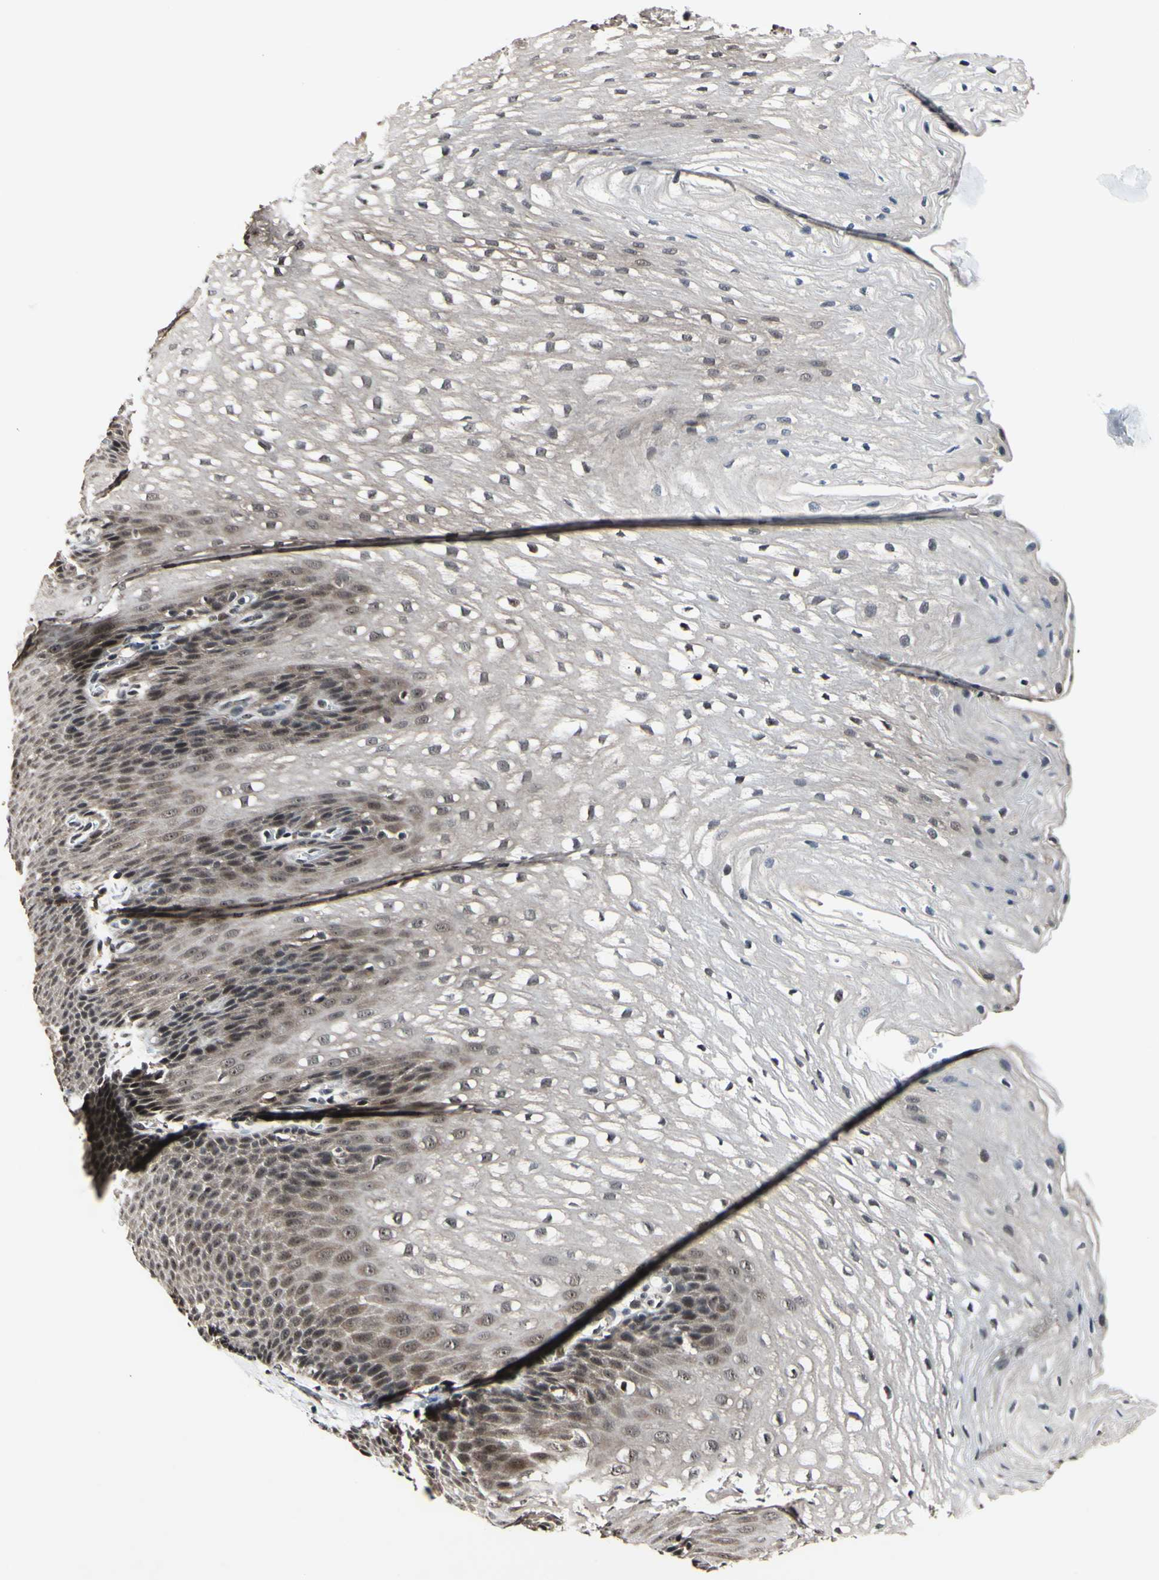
{"staining": {"intensity": "weak", "quantity": ">75%", "location": "cytoplasmic/membranous,nuclear"}, "tissue": "esophagus", "cell_type": "Squamous epithelial cells", "image_type": "normal", "snomed": [{"axis": "morphology", "description": "Normal tissue, NOS"}, {"axis": "topography", "description": "Esophagus"}], "caption": "Immunohistochemistry (DAB) staining of benign human esophagus exhibits weak cytoplasmic/membranous,nuclear protein expression in approximately >75% of squamous epithelial cells.", "gene": "PSMD10", "patient": {"sex": "male", "age": 48}}